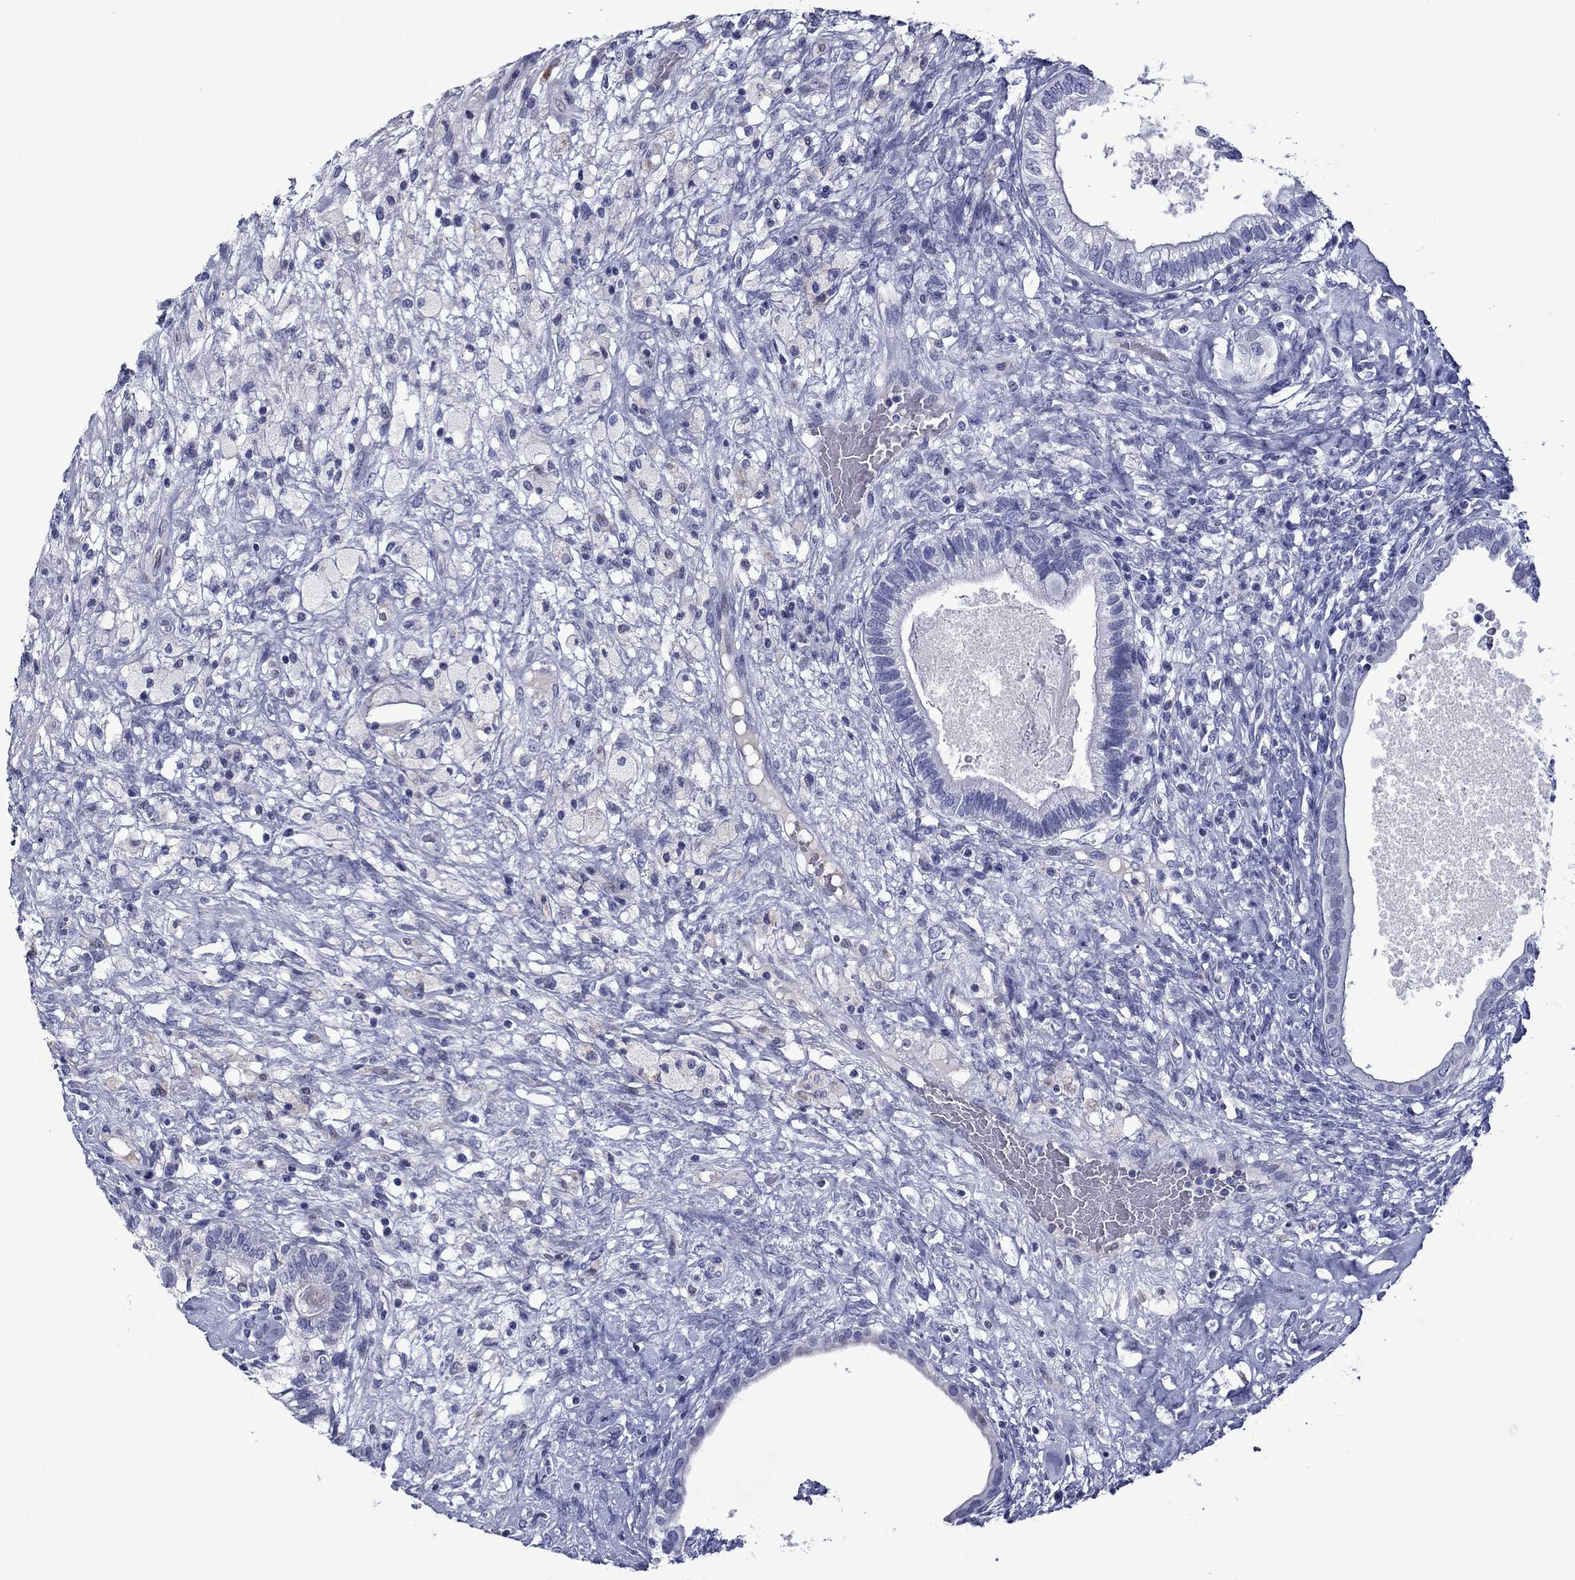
{"staining": {"intensity": "negative", "quantity": "none", "location": "none"}, "tissue": "testis cancer", "cell_type": "Tumor cells", "image_type": "cancer", "snomed": [{"axis": "morphology", "description": "Seminoma, NOS"}, {"axis": "morphology", "description": "Carcinoma, Embryonal, NOS"}, {"axis": "topography", "description": "Testis"}], "caption": "Tumor cells are negative for brown protein staining in testis seminoma.", "gene": "PIWIL1", "patient": {"sex": "male", "age": 41}}